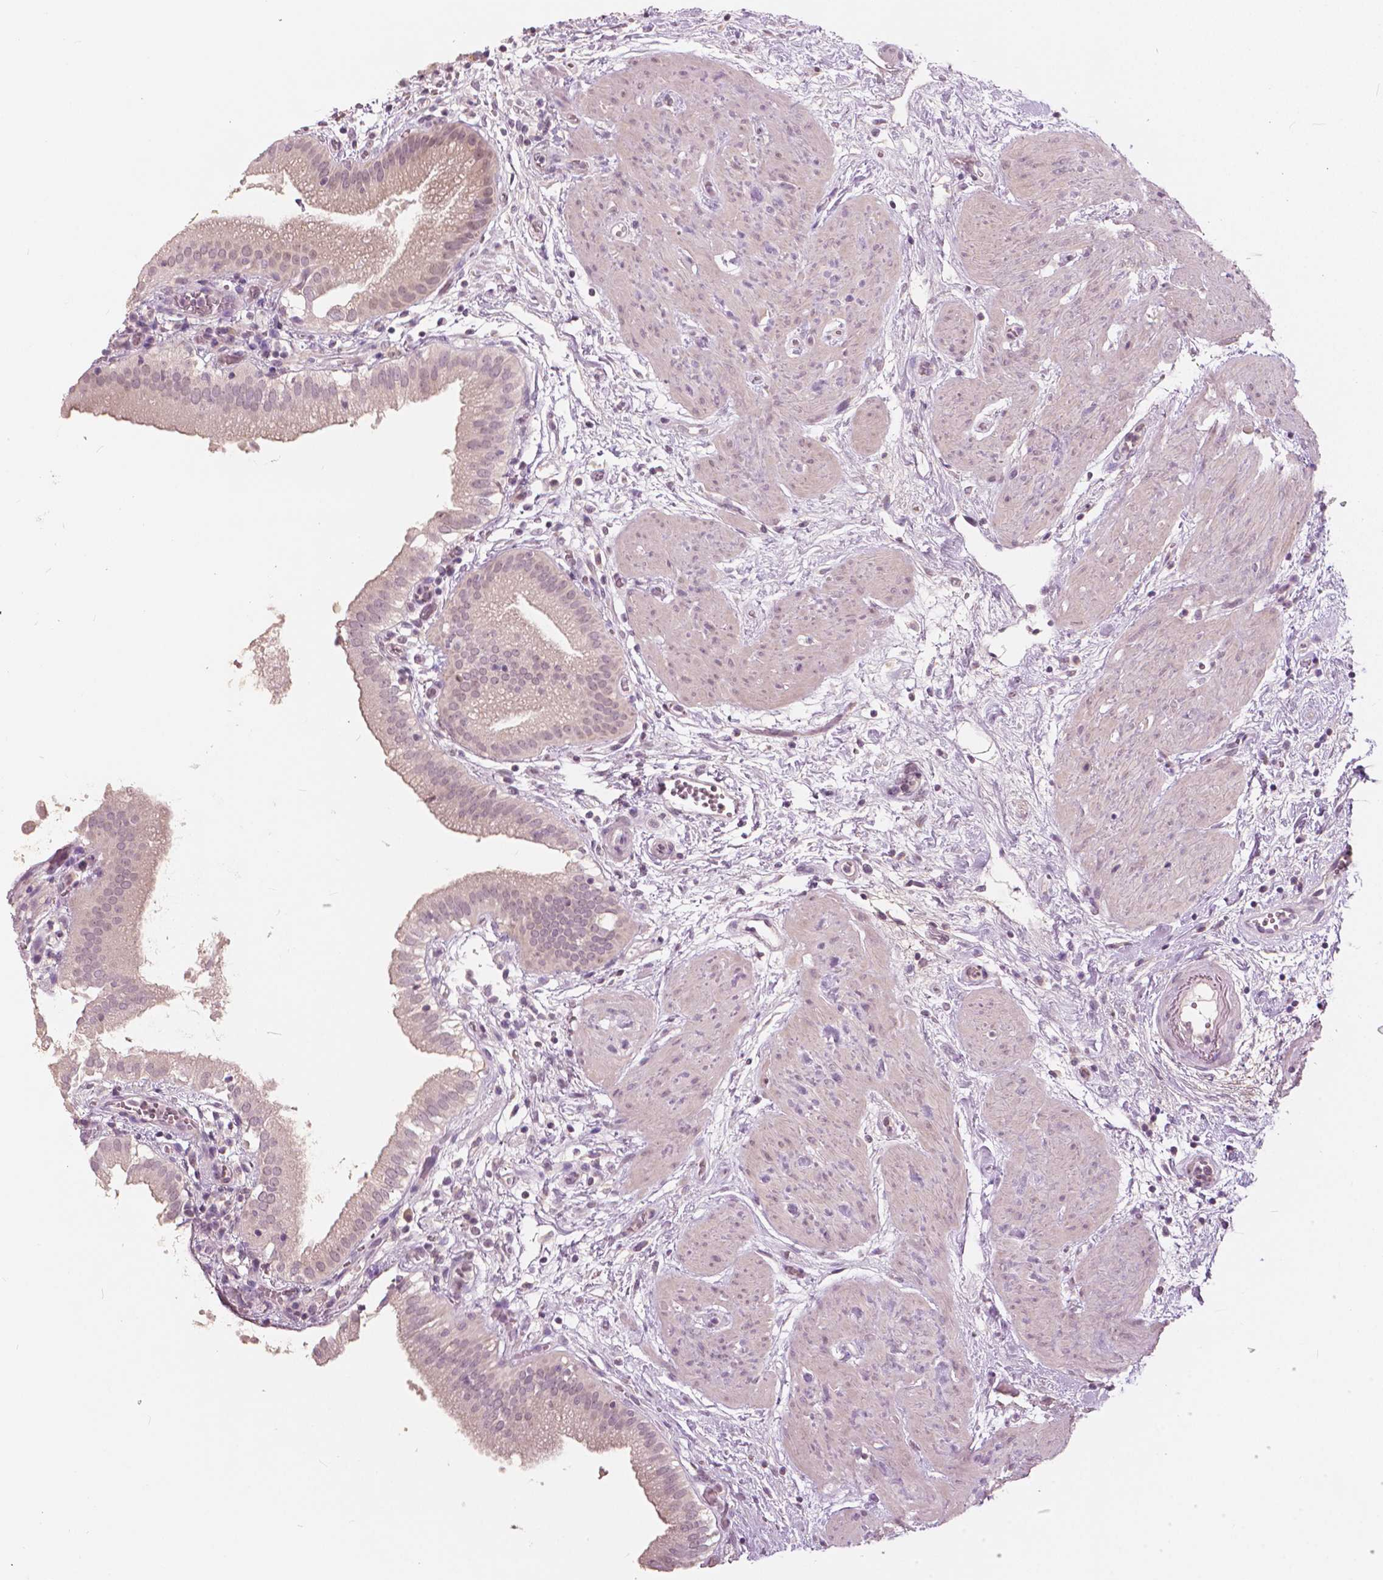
{"staining": {"intensity": "weak", "quantity": "<25%", "location": "nuclear"}, "tissue": "gallbladder", "cell_type": "Glandular cells", "image_type": "normal", "snomed": [{"axis": "morphology", "description": "Normal tissue, NOS"}, {"axis": "topography", "description": "Gallbladder"}], "caption": "An immunohistochemistry histopathology image of benign gallbladder is shown. There is no staining in glandular cells of gallbladder.", "gene": "NANOG", "patient": {"sex": "female", "age": 65}}